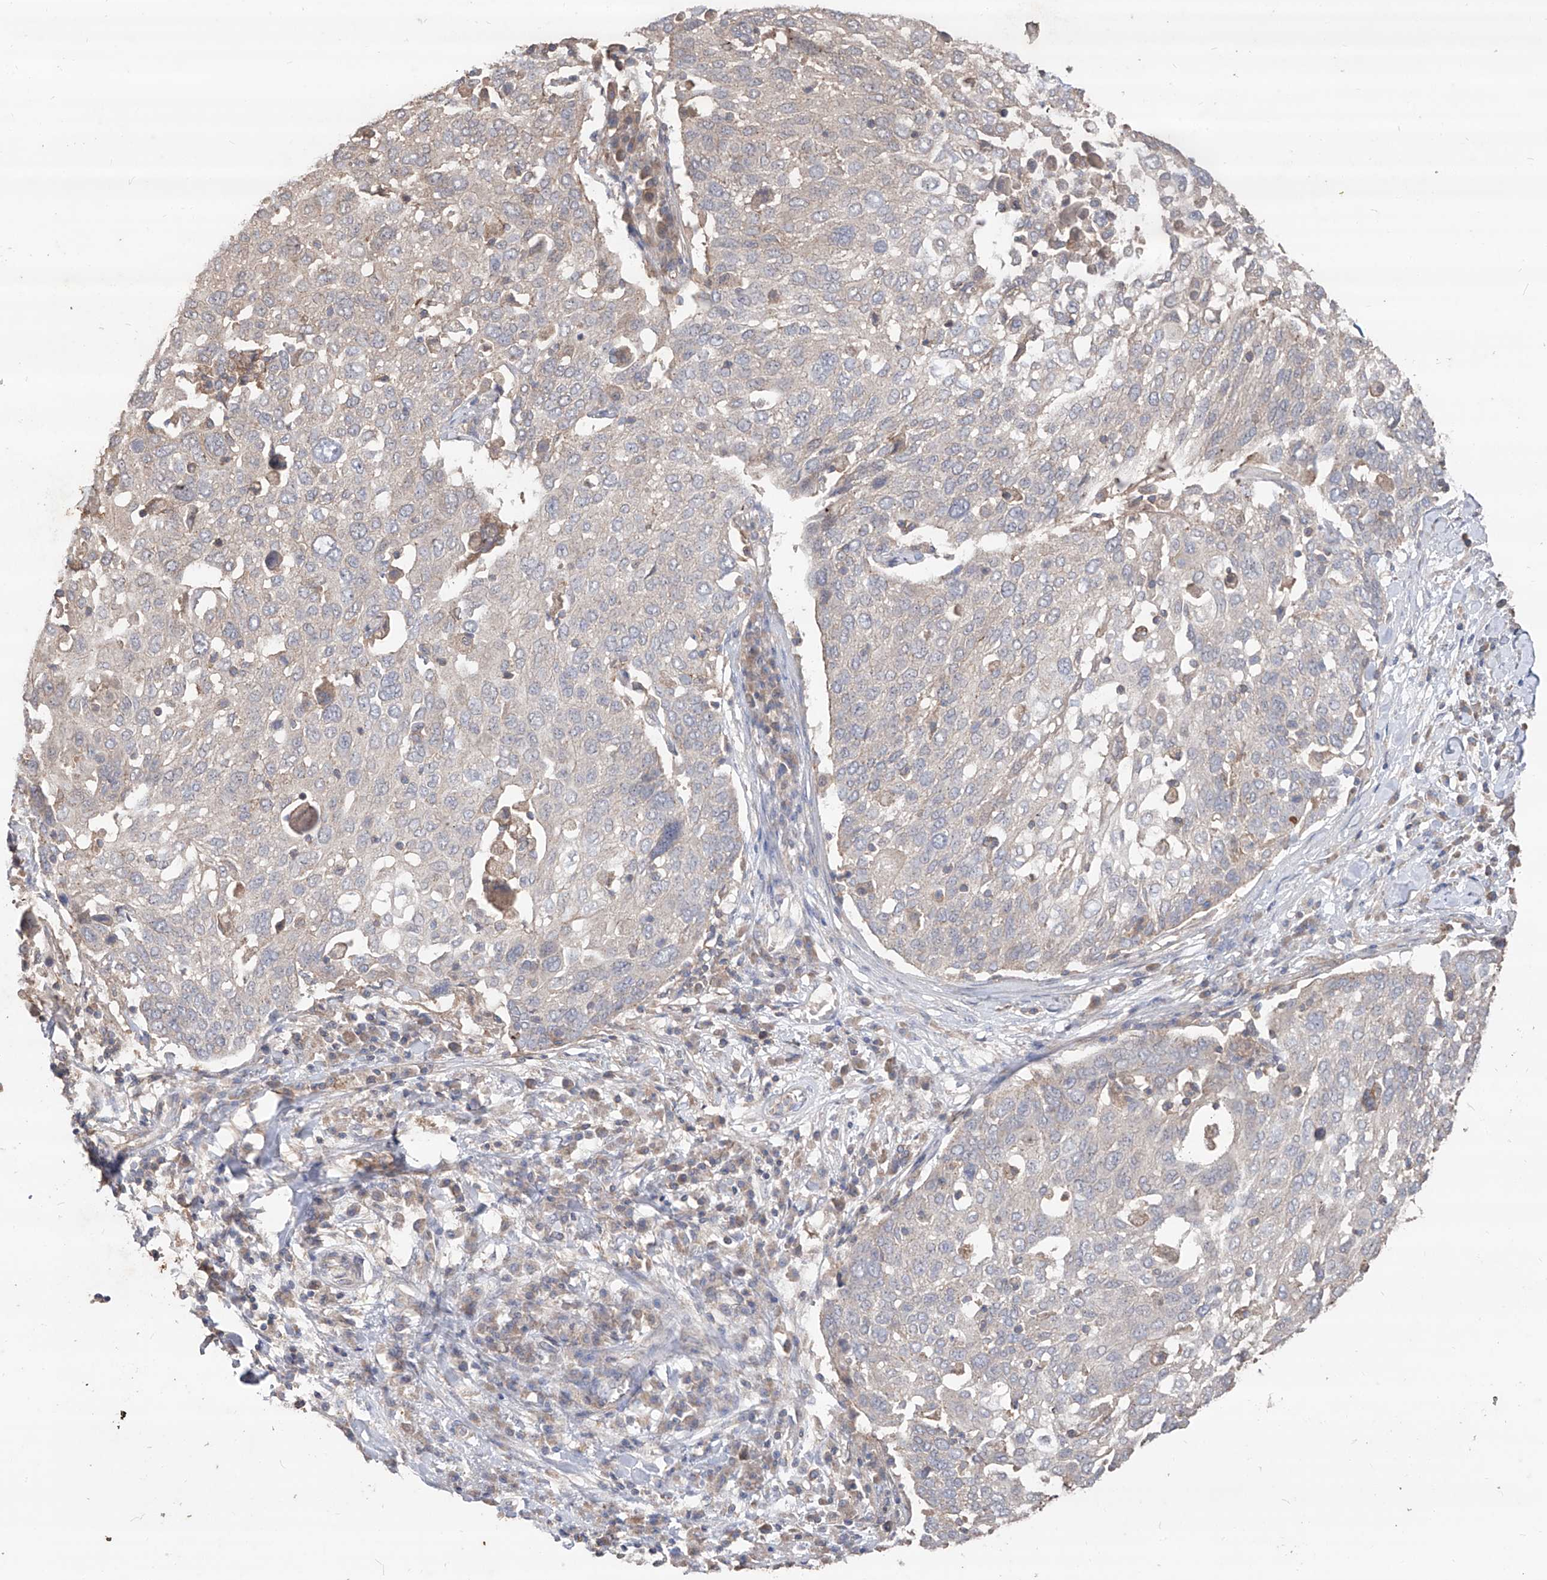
{"staining": {"intensity": "negative", "quantity": "none", "location": "none"}, "tissue": "lung cancer", "cell_type": "Tumor cells", "image_type": "cancer", "snomed": [{"axis": "morphology", "description": "Squamous cell carcinoma, NOS"}, {"axis": "topography", "description": "Lung"}], "caption": "Tumor cells are negative for brown protein staining in squamous cell carcinoma (lung). The staining is performed using DAB brown chromogen with nuclei counter-stained in using hematoxylin.", "gene": "EDN1", "patient": {"sex": "male", "age": 65}}